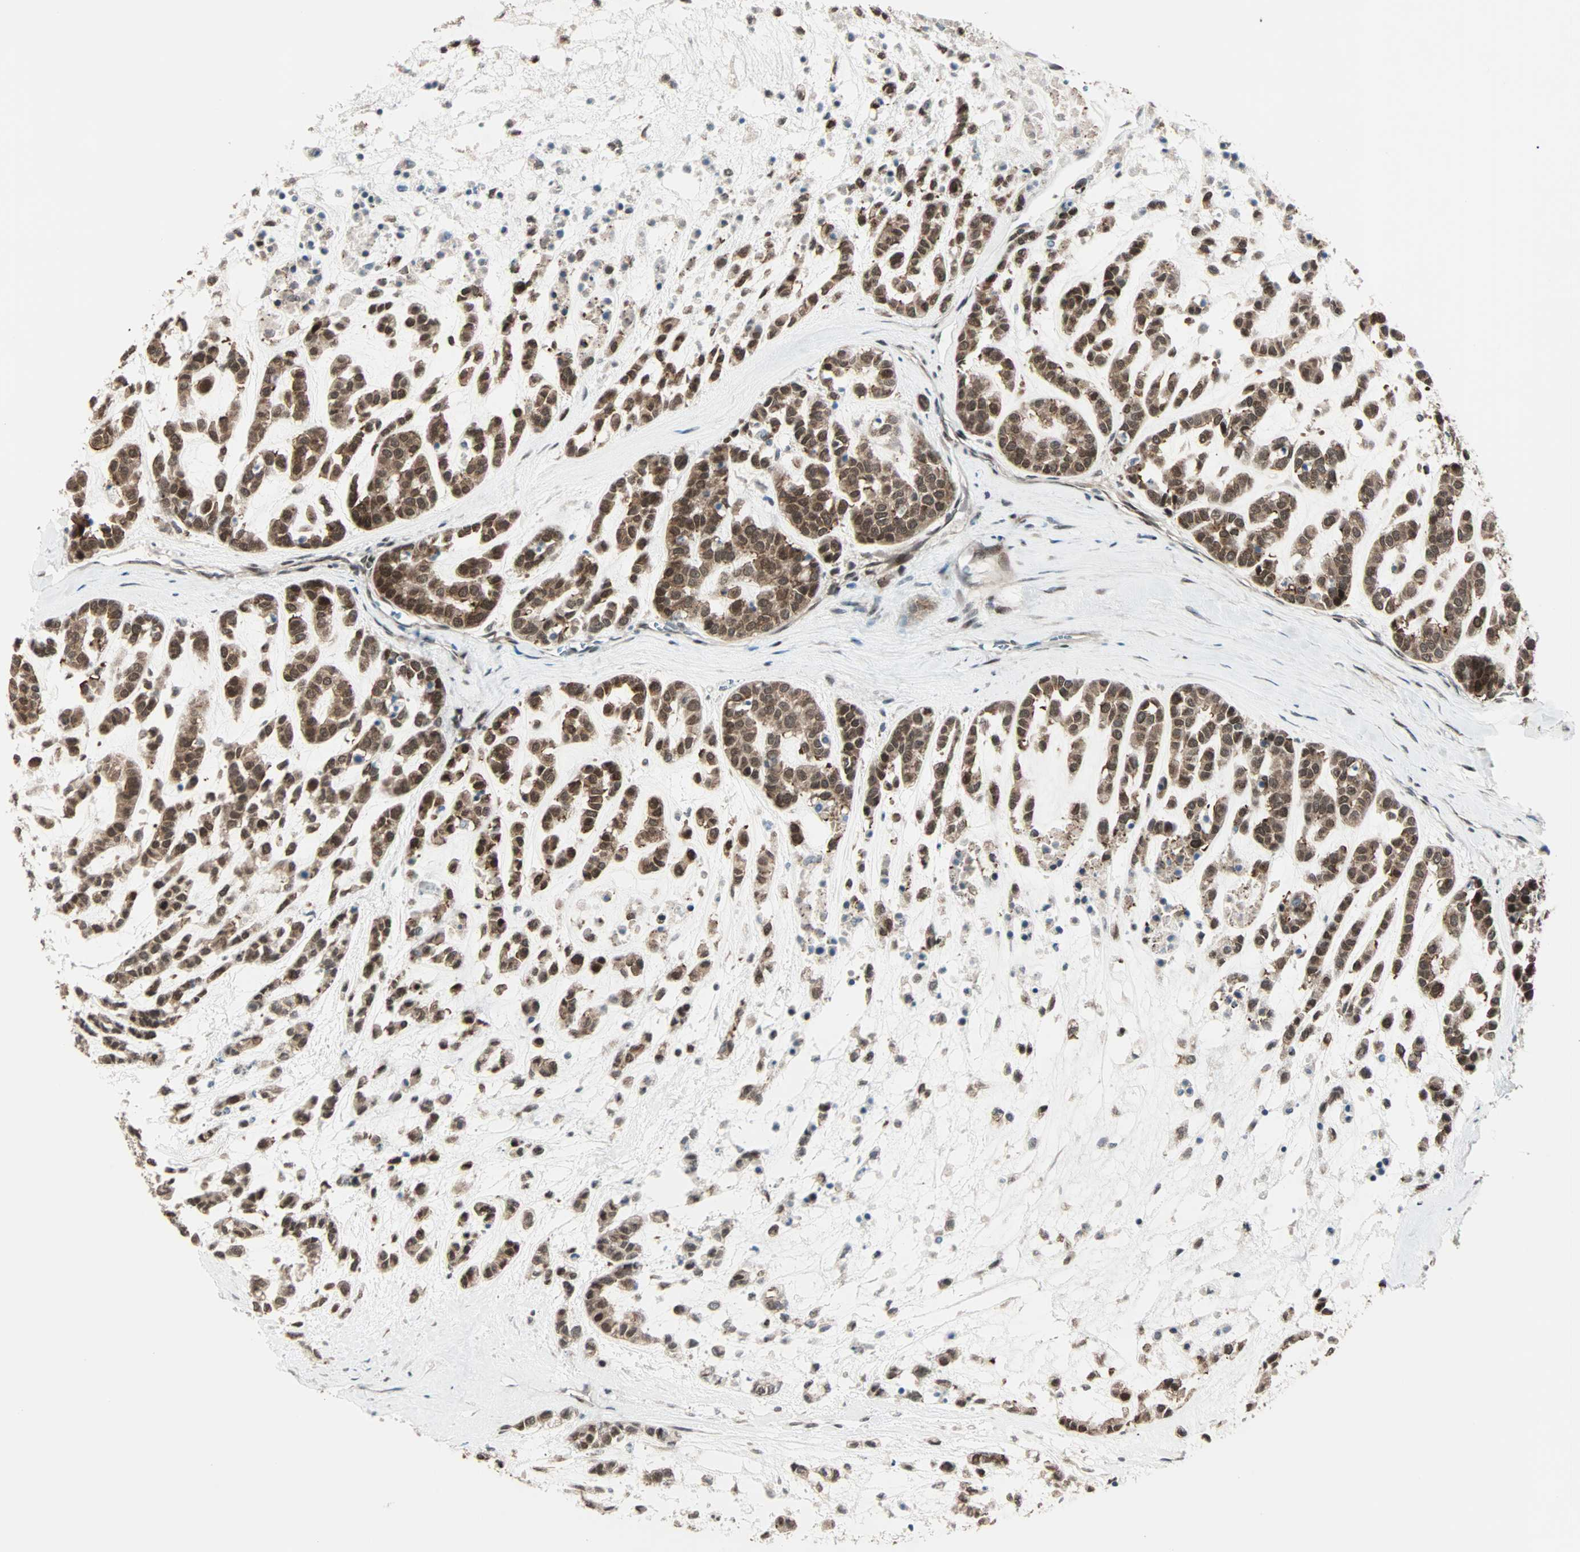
{"staining": {"intensity": "strong", "quantity": ">75%", "location": "cytoplasmic/membranous,nuclear"}, "tissue": "head and neck cancer", "cell_type": "Tumor cells", "image_type": "cancer", "snomed": [{"axis": "morphology", "description": "Adenocarcinoma, NOS"}, {"axis": "morphology", "description": "Adenoma, NOS"}, {"axis": "topography", "description": "Head-Neck"}], "caption": "Approximately >75% of tumor cells in human head and neck cancer (adenocarcinoma) exhibit strong cytoplasmic/membranous and nuclear protein positivity as visualized by brown immunohistochemical staining.", "gene": "CBX4", "patient": {"sex": "female", "age": 55}}